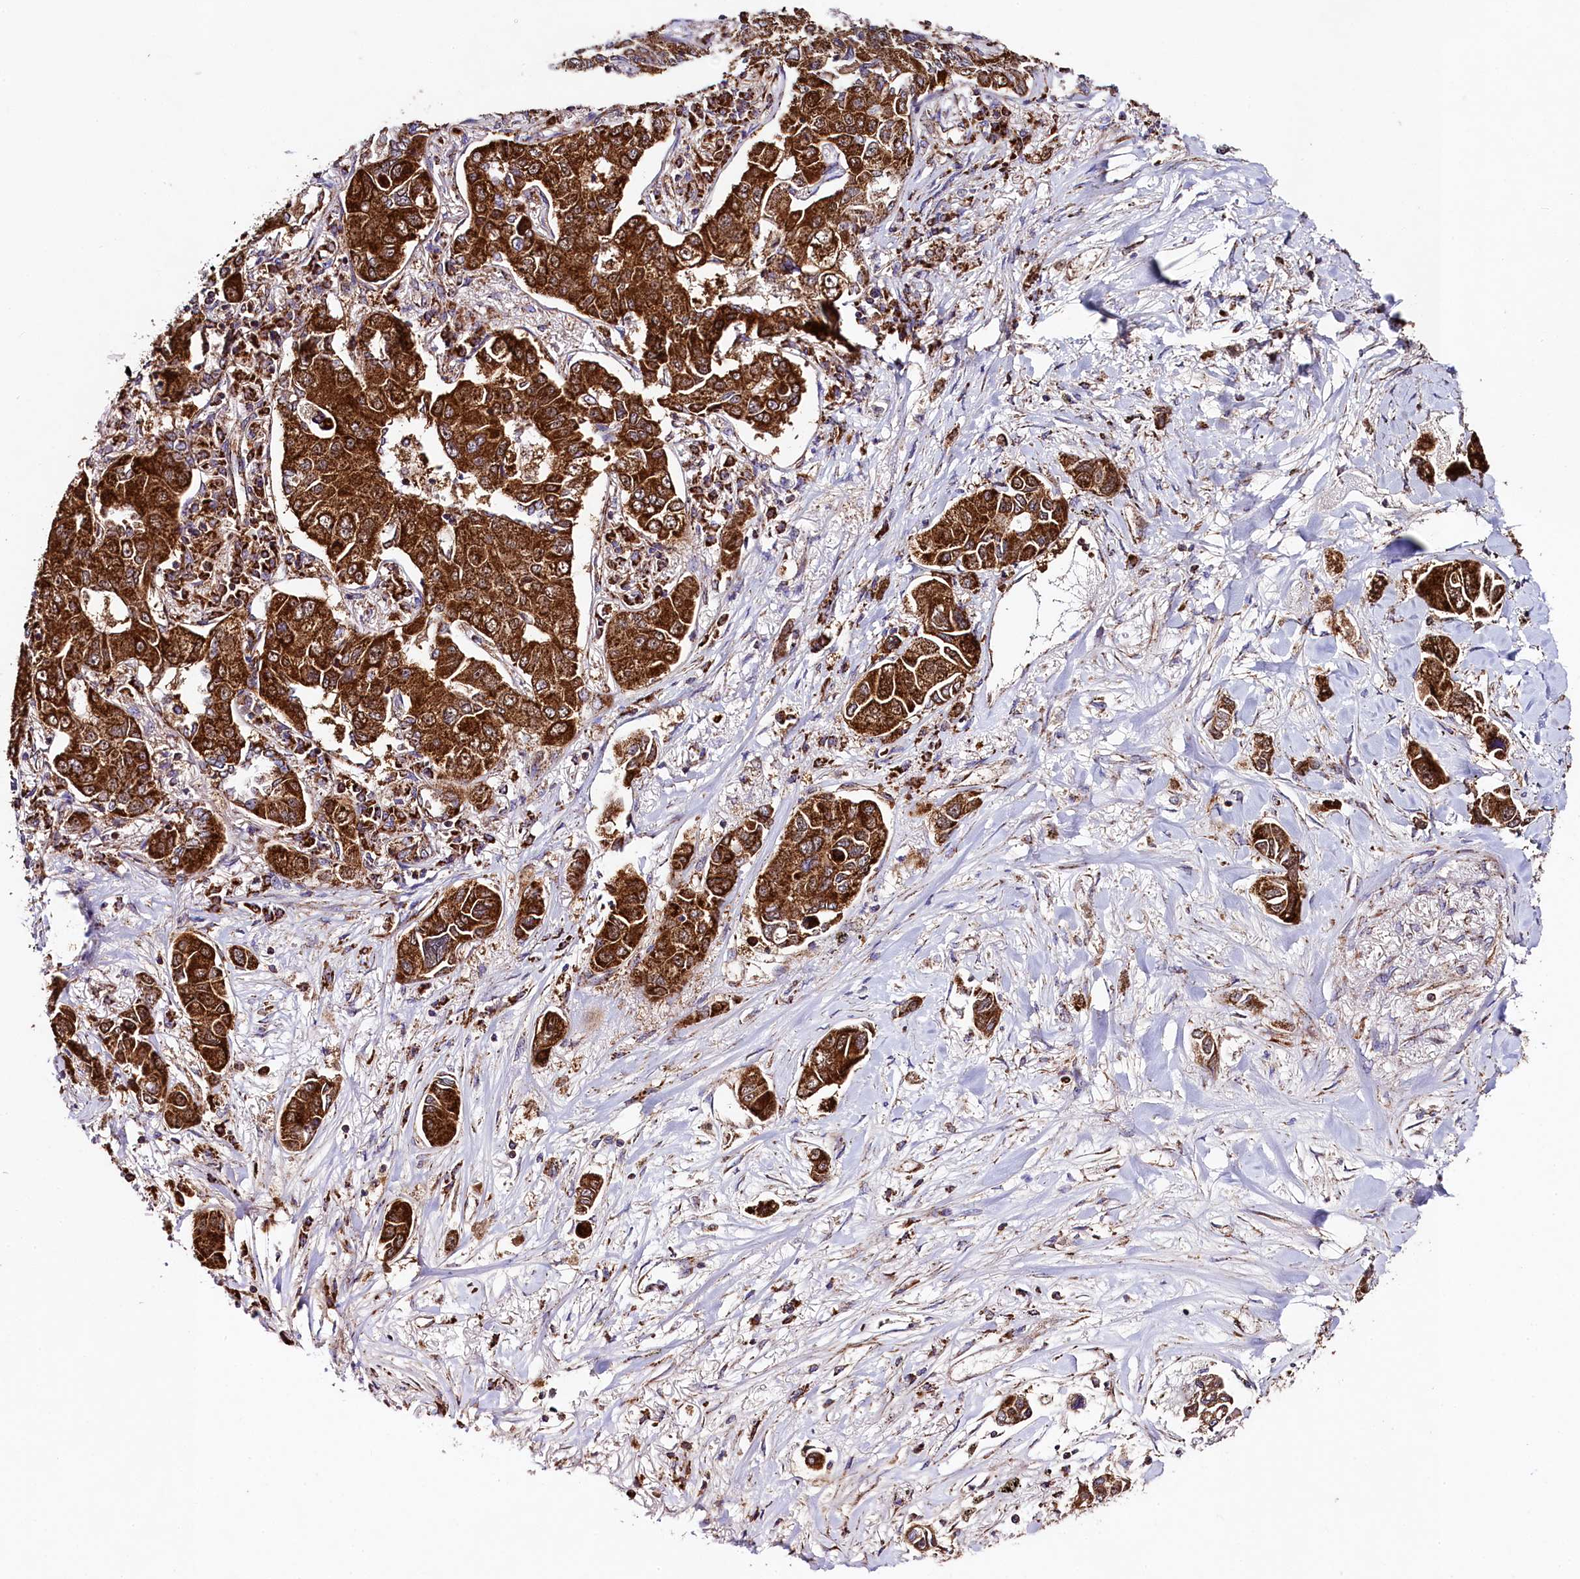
{"staining": {"intensity": "strong", "quantity": ">75%", "location": "cytoplasmic/membranous"}, "tissue": "lung cancer", "cell_type": "Tumor cells", "image_type": "cancer", "snomed": [{"axis": "morphology", "description": "Adenocarcinoma, NOS"}, {"axis": "topography", "description": "Lung"}], "caption": "Immunohistochemistry (IHC) photomicrograph of human adenocarcinoma (lung) stained for a protein (brown), which shows high levels of strong cytoplasmic/membranous expression in about >75% of tumor cells.", "gene": "CLYBL", "patient": {"sex": "male", "age": 49}}